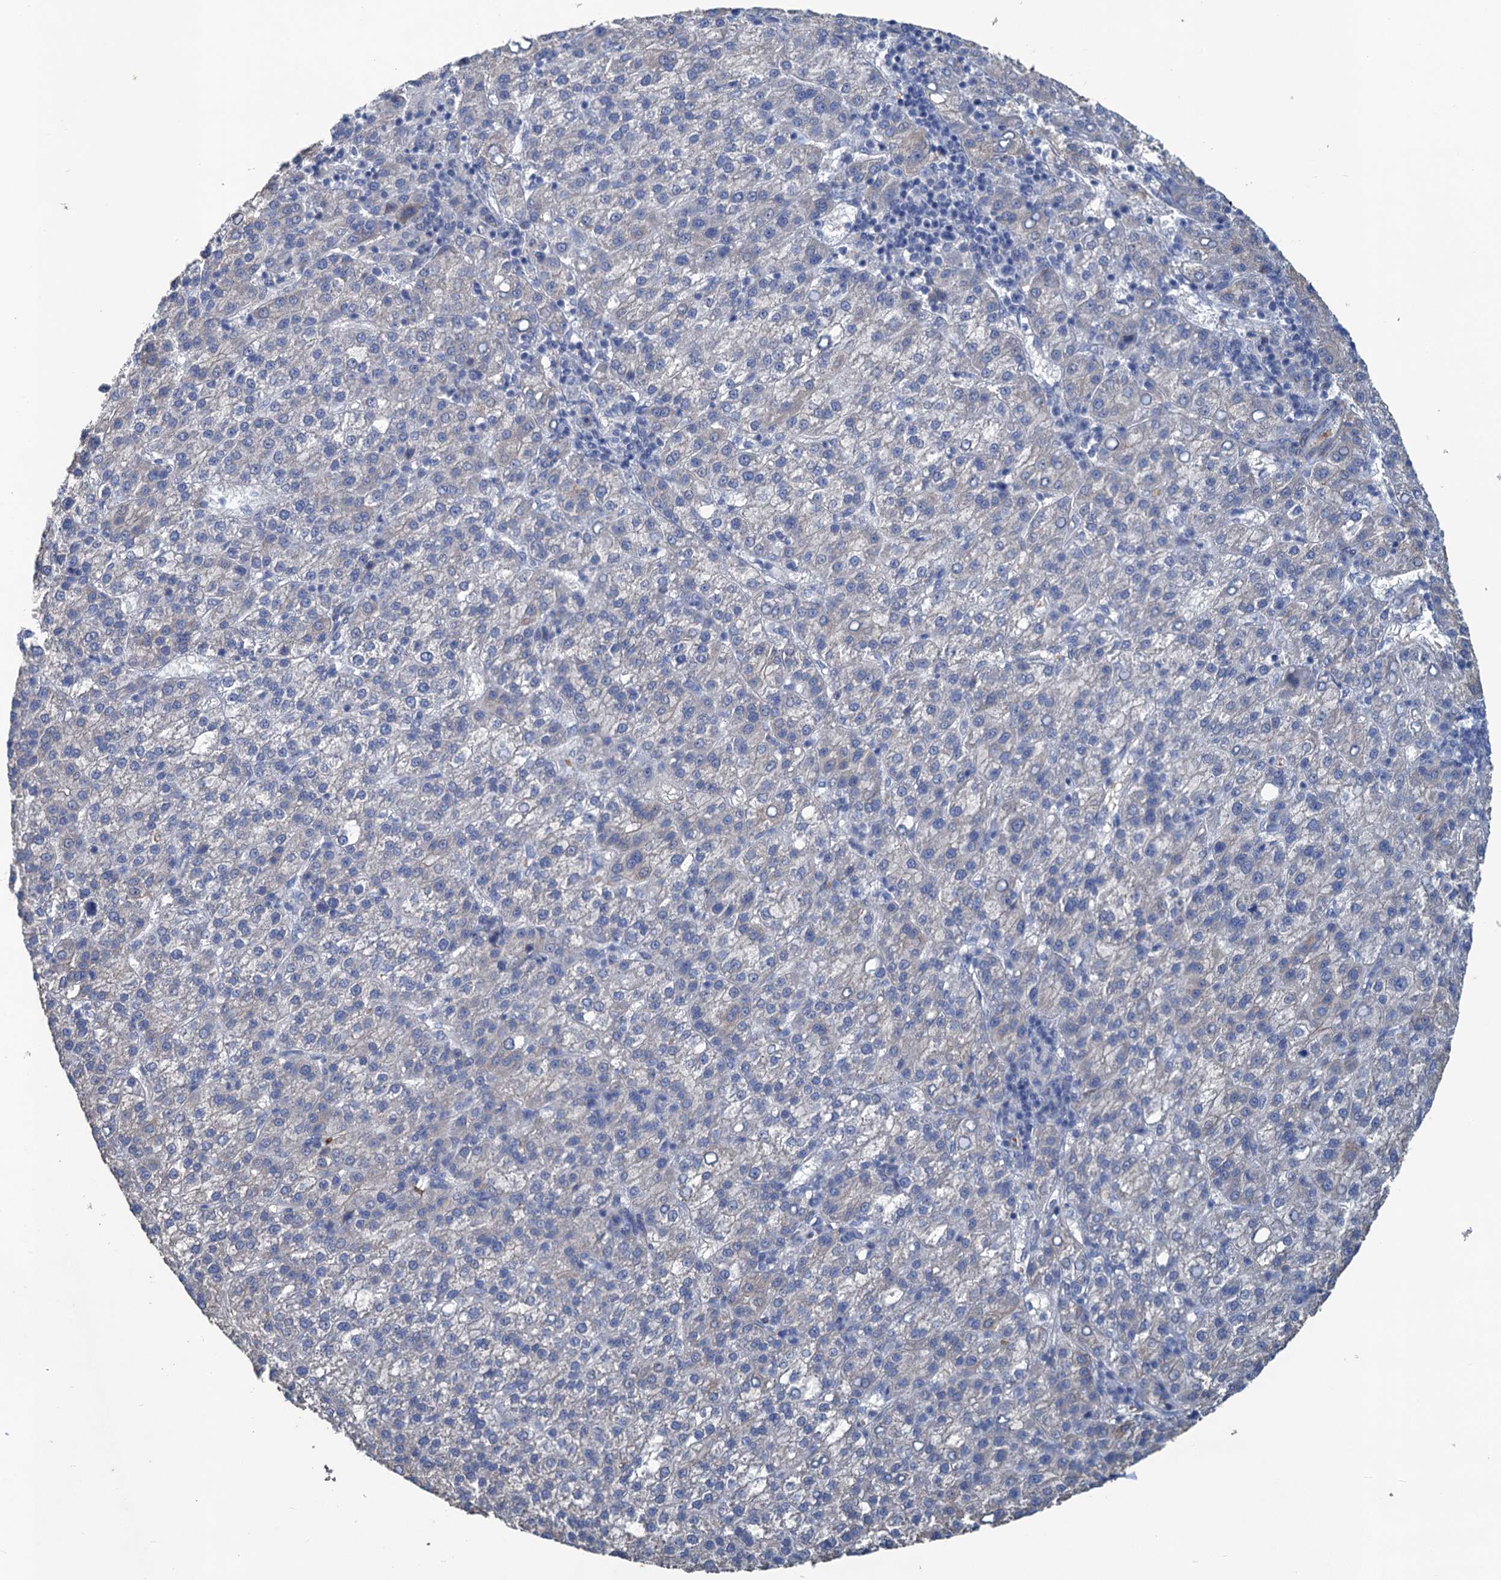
{"staining": {"intensity": "negative", "quantity": "none", "location": "none"}, "tissue": "liver cancer", "cell_type": "Tumor cells", "image_type": "cancer", "snomed": [{"axis": "morphology", "description": "Carcinoma, Hepatocellular, NOS"}, {"axis": "topography", "description": "Liver"}], "caption": "High magnification brightfield microscopy of liver cancer stained with DAB (3,3'-diaminobenzidine) (brown) and counterstained with hematoxylin (blue): tumor cells show no significant expression.", "gene": "SMCO3", "patient": {"sex": "female", "age": 58}}